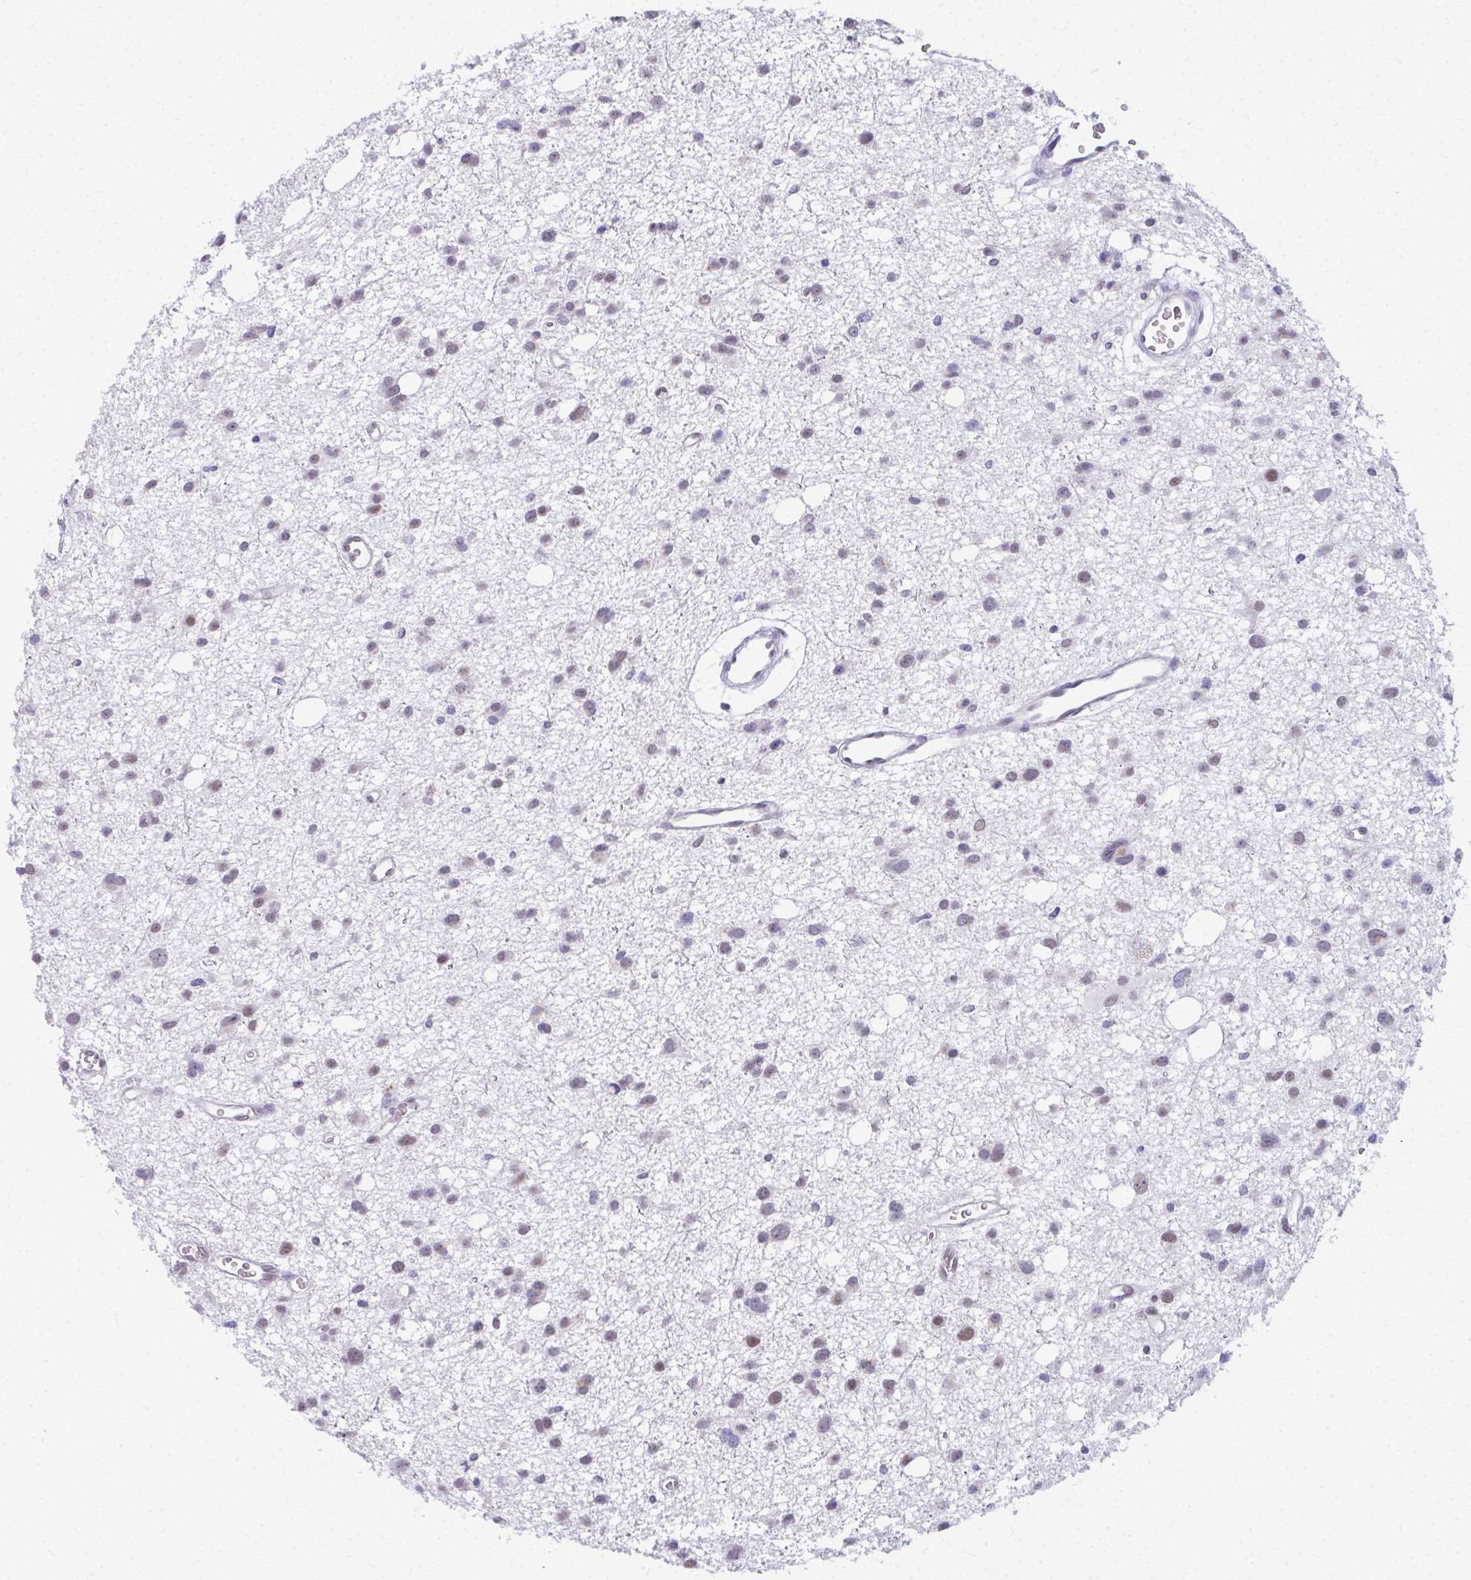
{"staining": {"intensity": "weak", "quantity": "25%-75%", "location": "nuclear"}, "tissue": "glioma", "cell_type": "Tumor cells", "image_type": "cancer", "snomed": [{"axis": "morphology", "description": "Glioma, malignant, High grade"}, {"axis": "topography", "description": "Brain"}], "caption": "IHC photomicrograph of neoplastic tissue: human malignant glioma (high-grade) stained using IHC exhibits low levels of weak protein expression localized specifically in the nuclear of tumor cells, appearing as a nuclear brown color.", "gene": "SCLY", "patient": {"sex": "male", "age": 23}}